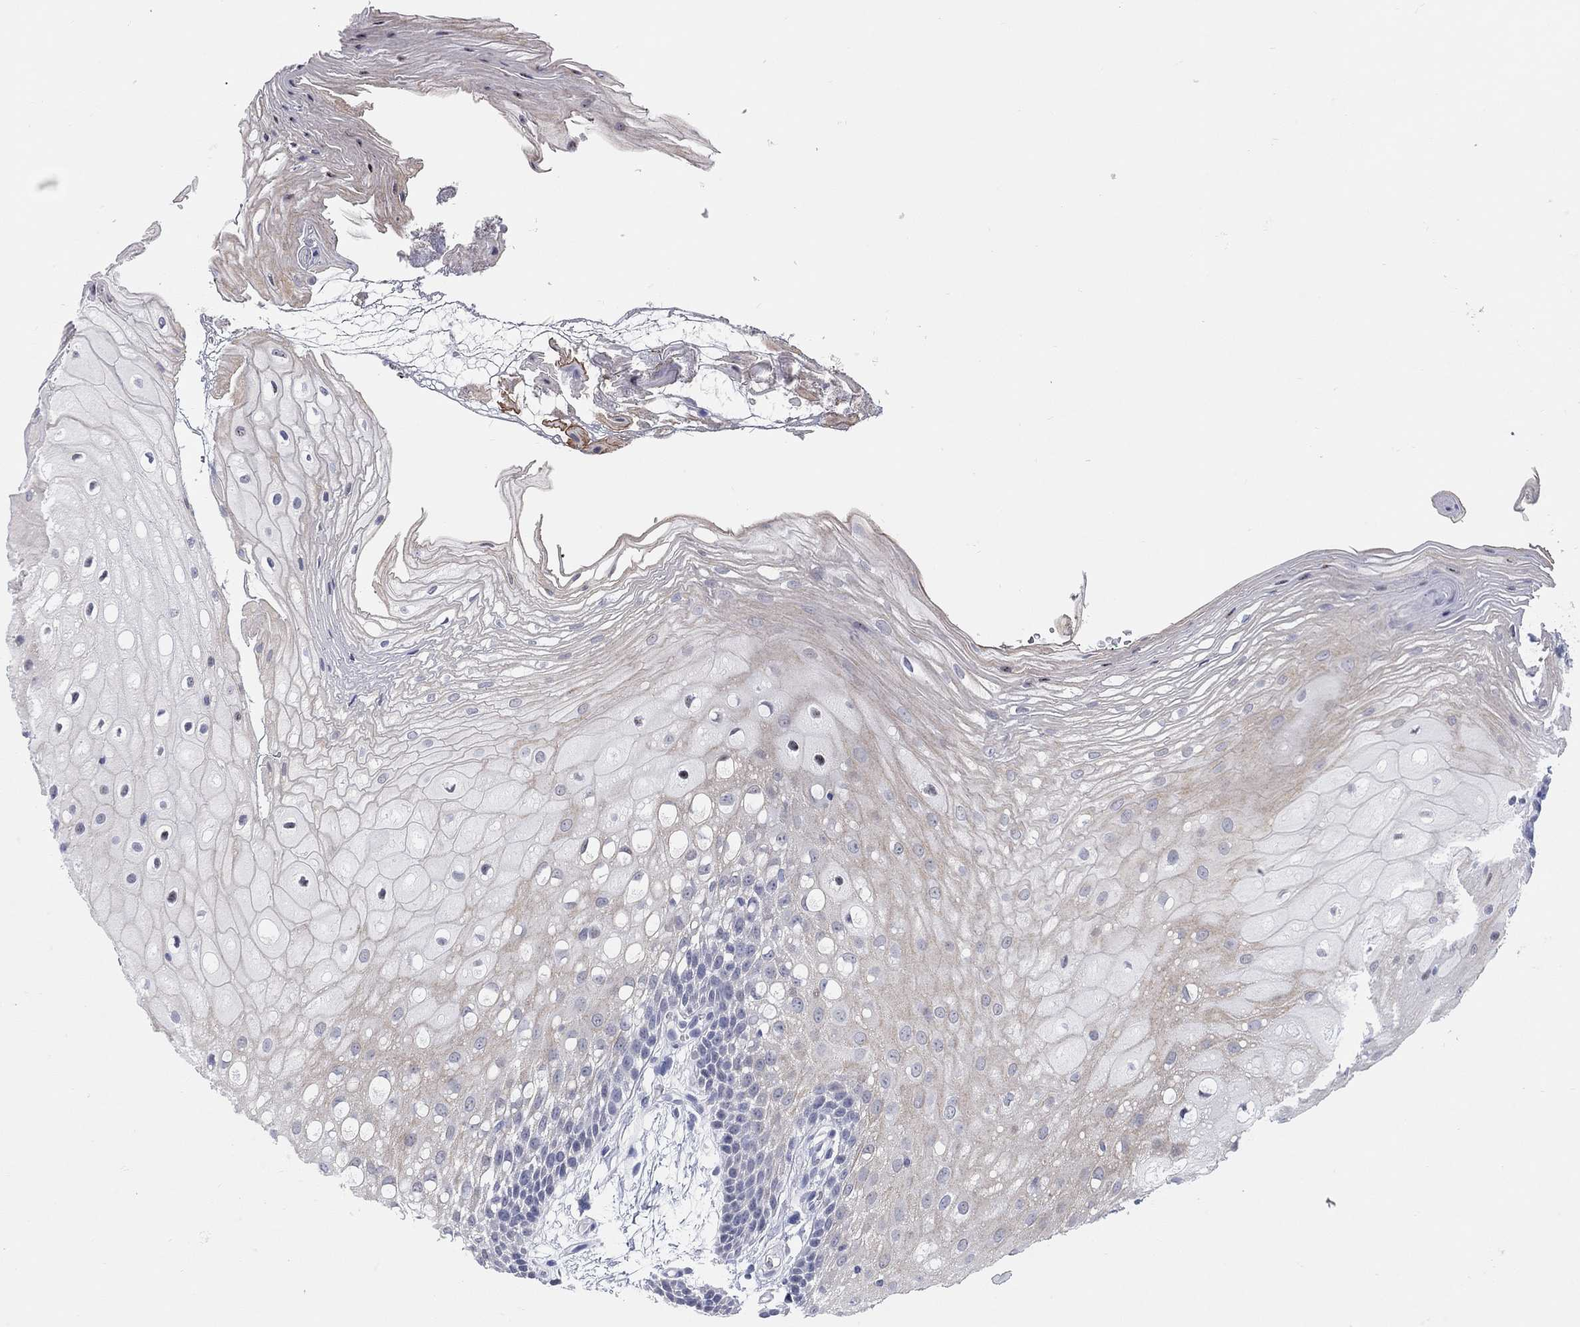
{"staining": {"intensity": "weak", "quantity": "25%-75%", "location": "cytoplasmic/membranous"}, "tissue": "oral mucosa", "cell_type": "Squamous epithelial cells", "image_type": "normal", "snomed": [{"axis": "morphology", "description": "Normal tissue, NOS"}, {"axis": "morphology", "description": "Squamous cell carcinoma, NOS"}, {"axis": "topography", "description": "Oral tissue"}, {"axis": "topography", "description": "Head-Neck"}], "caption": "Benign oral mucosa displays weak cytoplasmic/membranous staining in about 25%-75% of squamous epithelial cells, visualized by immunohistochemistry. (DAB IHC with brightfield microscopy, high magnification).", "gene": "WASF3", "patient": {"sex": "male", "age": 69}}